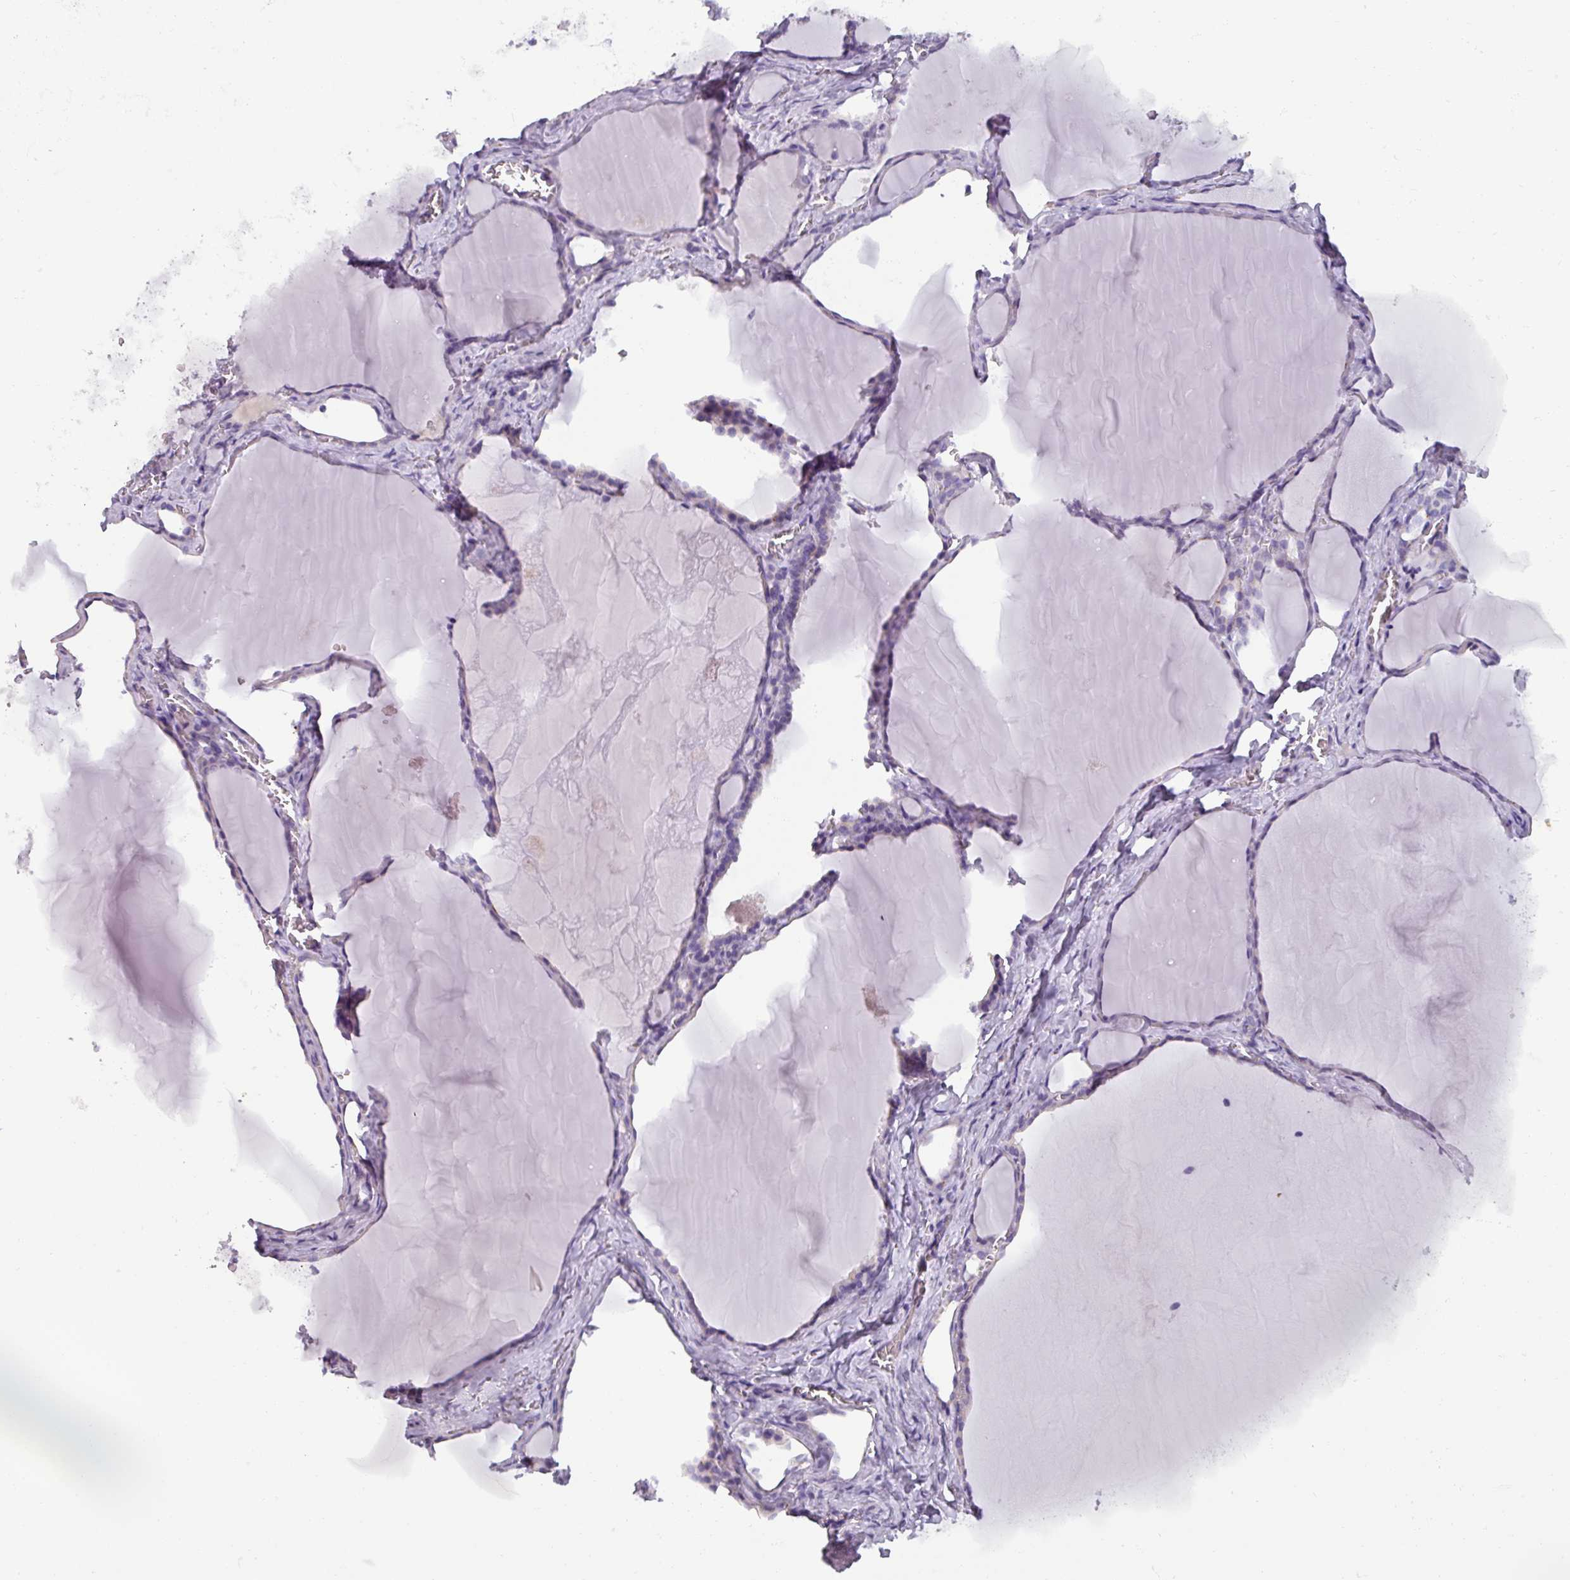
{"staining": {"intensity": "negative", "quantity": "none", "location": "none"}, "tissue": "thyroid gland", "cell_type": "Glandular cells", "image_type": "normal", "snomed": [{"axis": "morphology", "description": "Normal tissue, NOS"}, {"axis": "topography", "description": "Thyroid gland"}], "caption": "Immunohistochemistry (IHC) histopathology image of normal thyroid gland stained for a protein (brown), which shows no staining in glandular cells.", "gene": "SPESP1", "patient": {"sex": "female", "age": 49}}